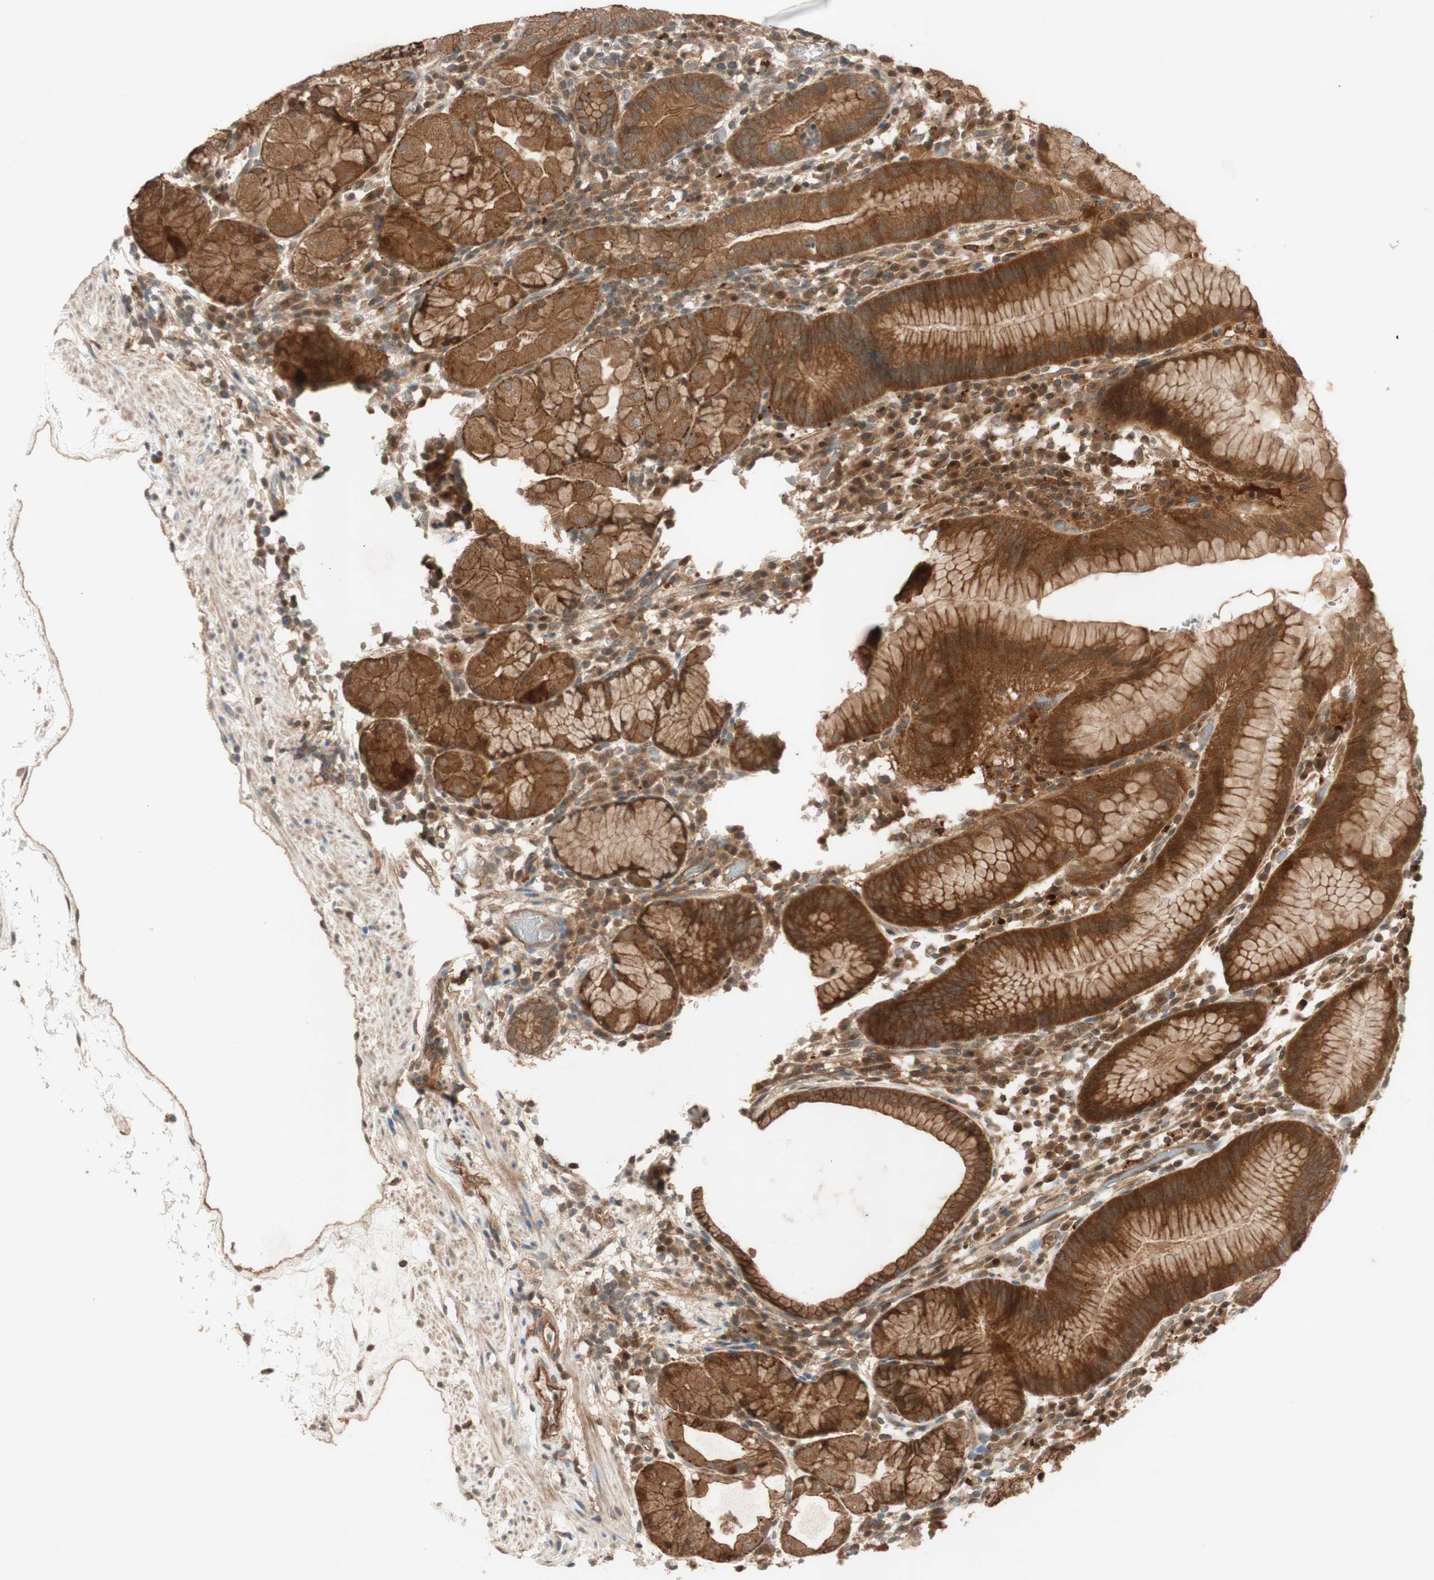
{"staining": {"intensity": "strong", "quantity": ">75%", "location": "cytoplasmic/membranous"}, "tissue": "stomach", "cell_type": "Glandular cells", "image_type": "normal", "snomed": [{"axis": "morphology", "description": "Normal tissue, NOS"}, {"axis": "topography", "description": "Stomach"}, {"axis": "topography", "description": "Stomach, lower"}], "caption": "The photomicrograph reveals a brown stain indicating the presence of a protein in the cytoplasmic/membranous of glandular cells in stomach. (DAB (3,3'-diaminobenzidine) IHC, brown staining for protein, blue staining for nuclei).", "gene": "EPHA8", "patient": {"sex": "female", "age": 75}}